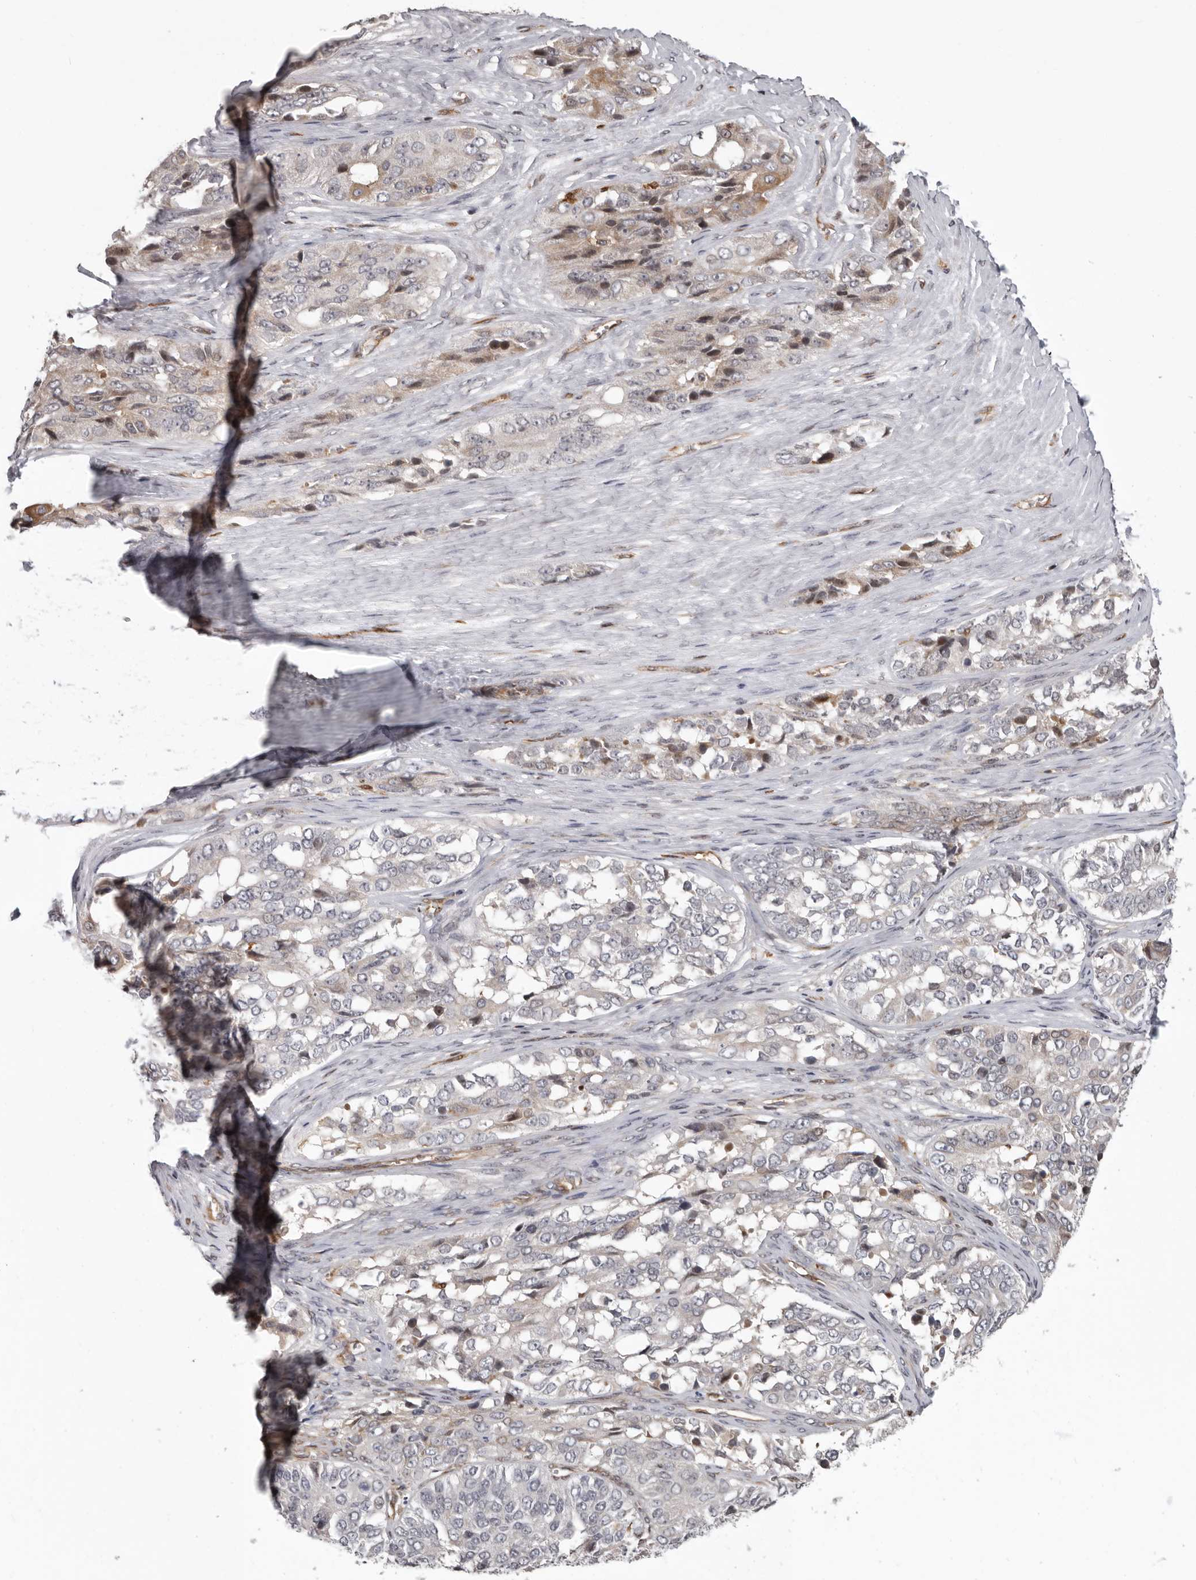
{"staining": {"intensity": "negative", "quantity": "none", "location": "none"}, "tissue": "ovarian cancer", "cell_type": "Tumor cells", "image_type": "cancer", "snomed": [{"axis": "morphology", "description": "Carcinoma, endometroid"}, {"axis": "topography", "description": "Ovary"}], "caption": "Immunohistochemistry image of ovarian cancer stained for a protein (brown), which demonstrates no expression in tumor cells. Nuclei are stained in blue.", "gene": "FGFR4", "patient": {"sex": "female", "age": 51}}